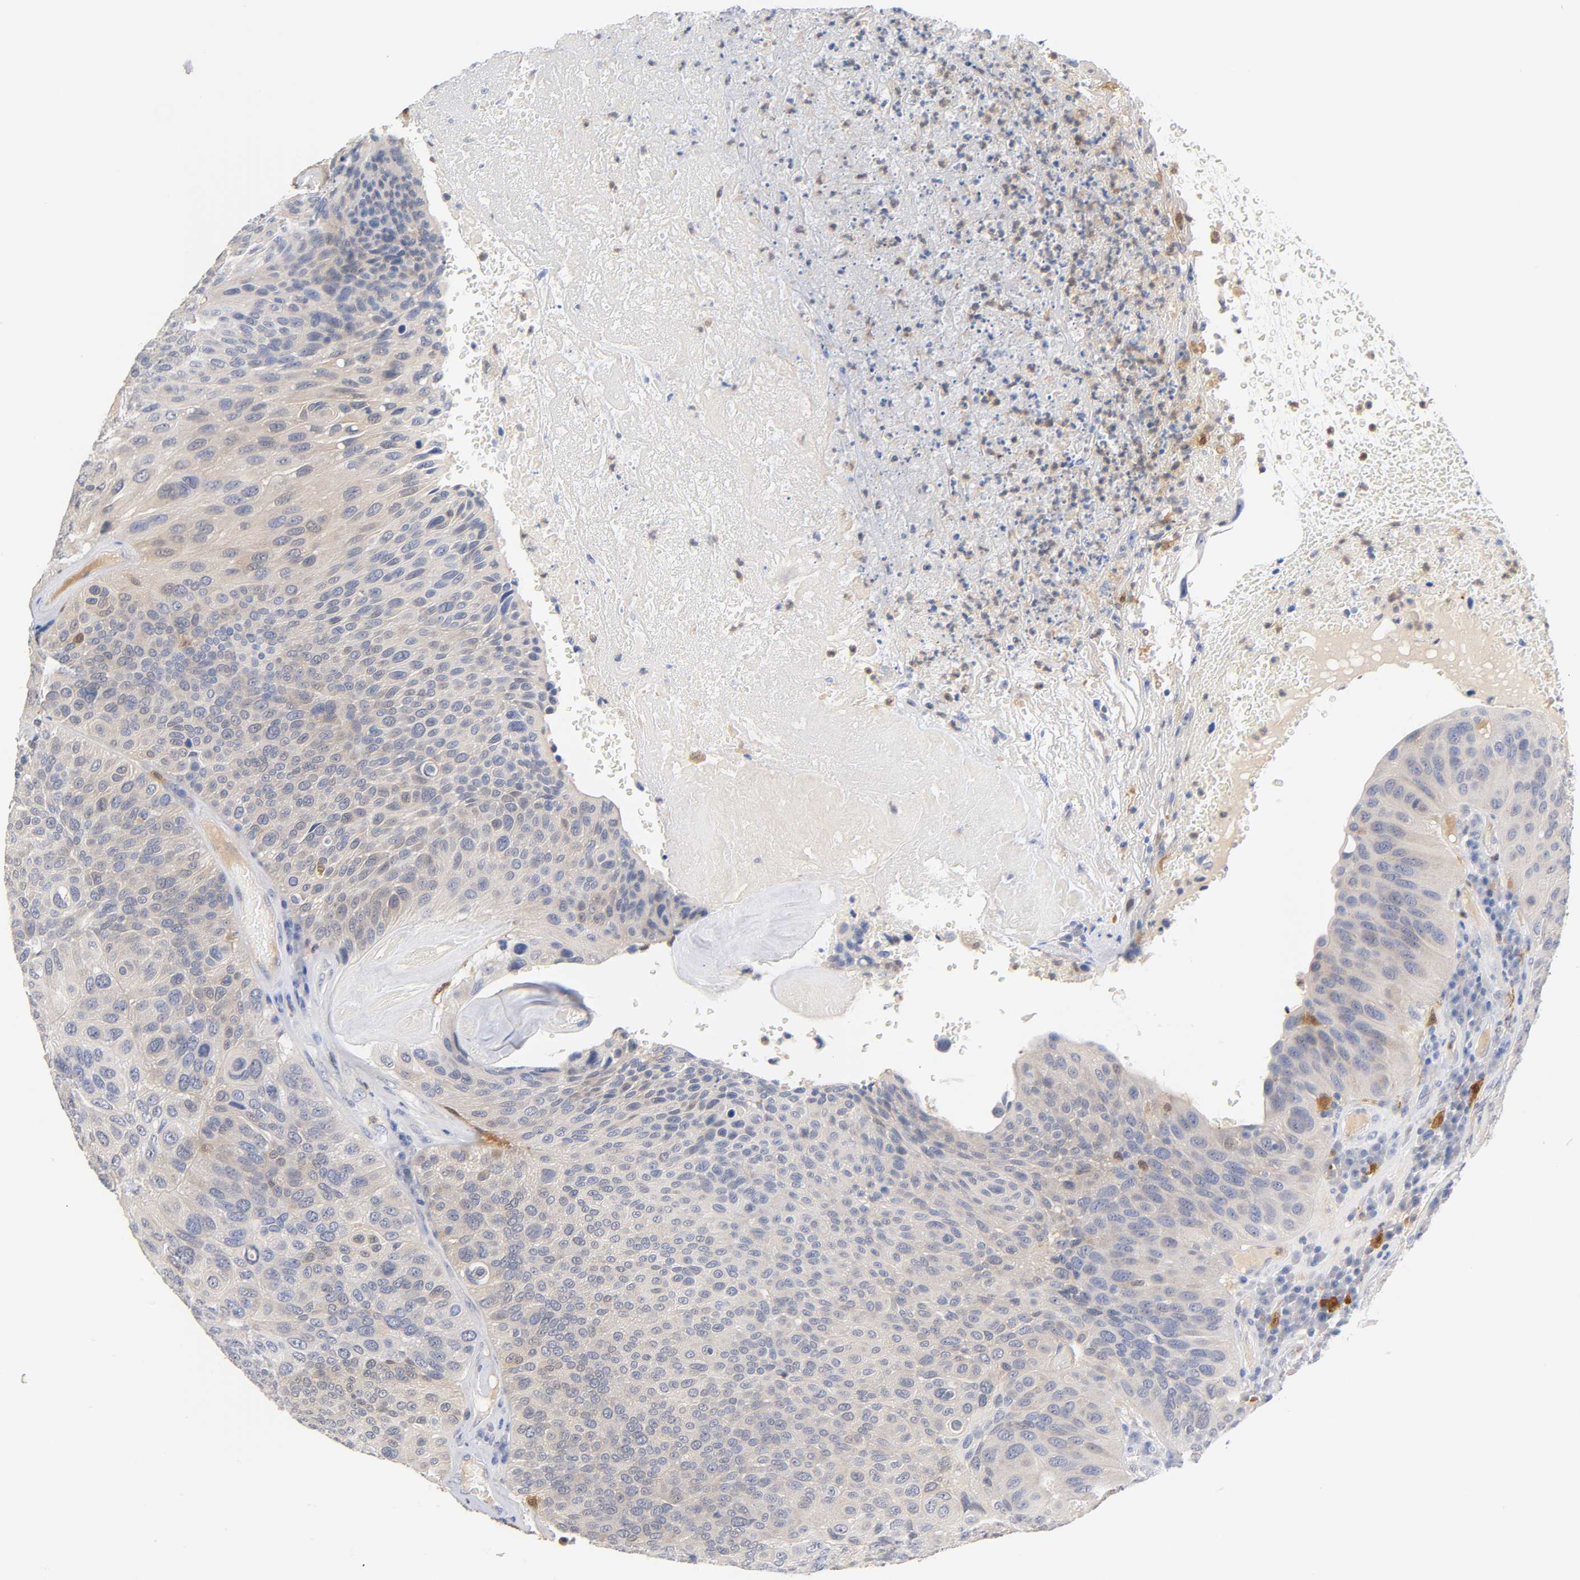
{"staining": {"intensity": "weak", "quantity": "25%-75%", "location": "cytoplasmic/membranous"}, "tissue": "urothelial cancer", "cell_type": "Tumor cells", "image_type": "cancer", "snomed": [{"axis": "morphology", "description": "Urothelial carcinoma, High grade"}, {"axis": "topography", "description": "Urinary bladder"}], "caption": "DAB (3,3'-diaminobenzidine) immunohistochemical staining of high-grade urothelial carcinoma shows weak cytoplasmic/membranous protein positivity in approximately 25%-75% of tumor cells. (DAB = brown stain, brightfield microscopy at high magnification).", "gene": "IL18", "patient": {"sex": "male", "age": 66}}